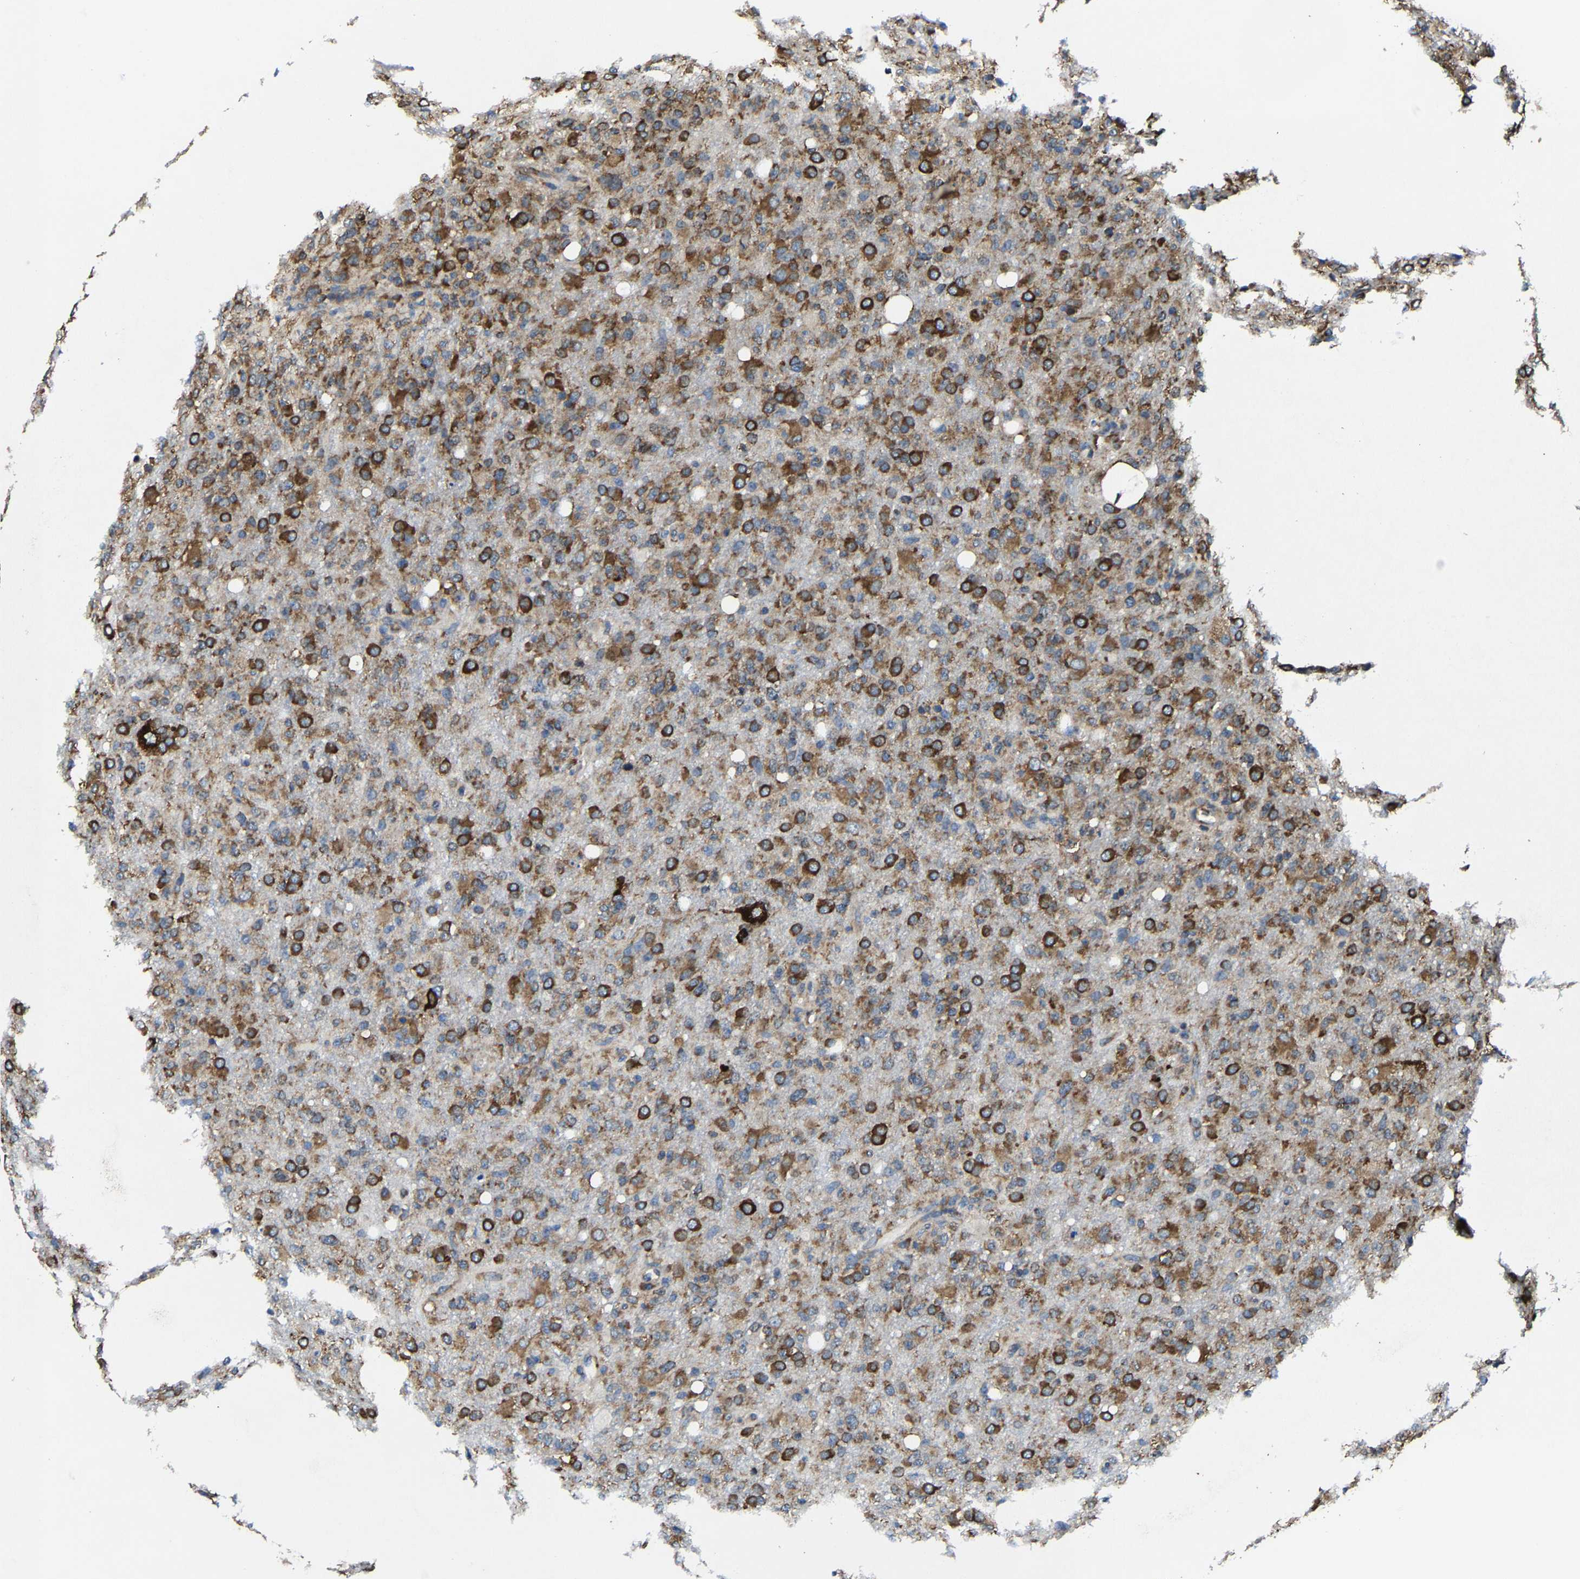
{"staining": {"intensity": "strong", "quantity": ">75%", "location": "cytoplasmic/membranous"}, "tissue": "glioma", "cell_type": "Tumor cells", "image_type": "cancer", "snomed": [{"axis": "morphology", "description": "Glioma, malignant, High grade"}, {"axis": "topography", "description": "Brain"}], "caption": "A high amount of strong cytoplasmic/membranous expression is seen in about >75% of tumor cells in malignant glioma (high-grade) tissue.", "gene": "G3BP2", "patient": {"sex": "female", "age": 57}}